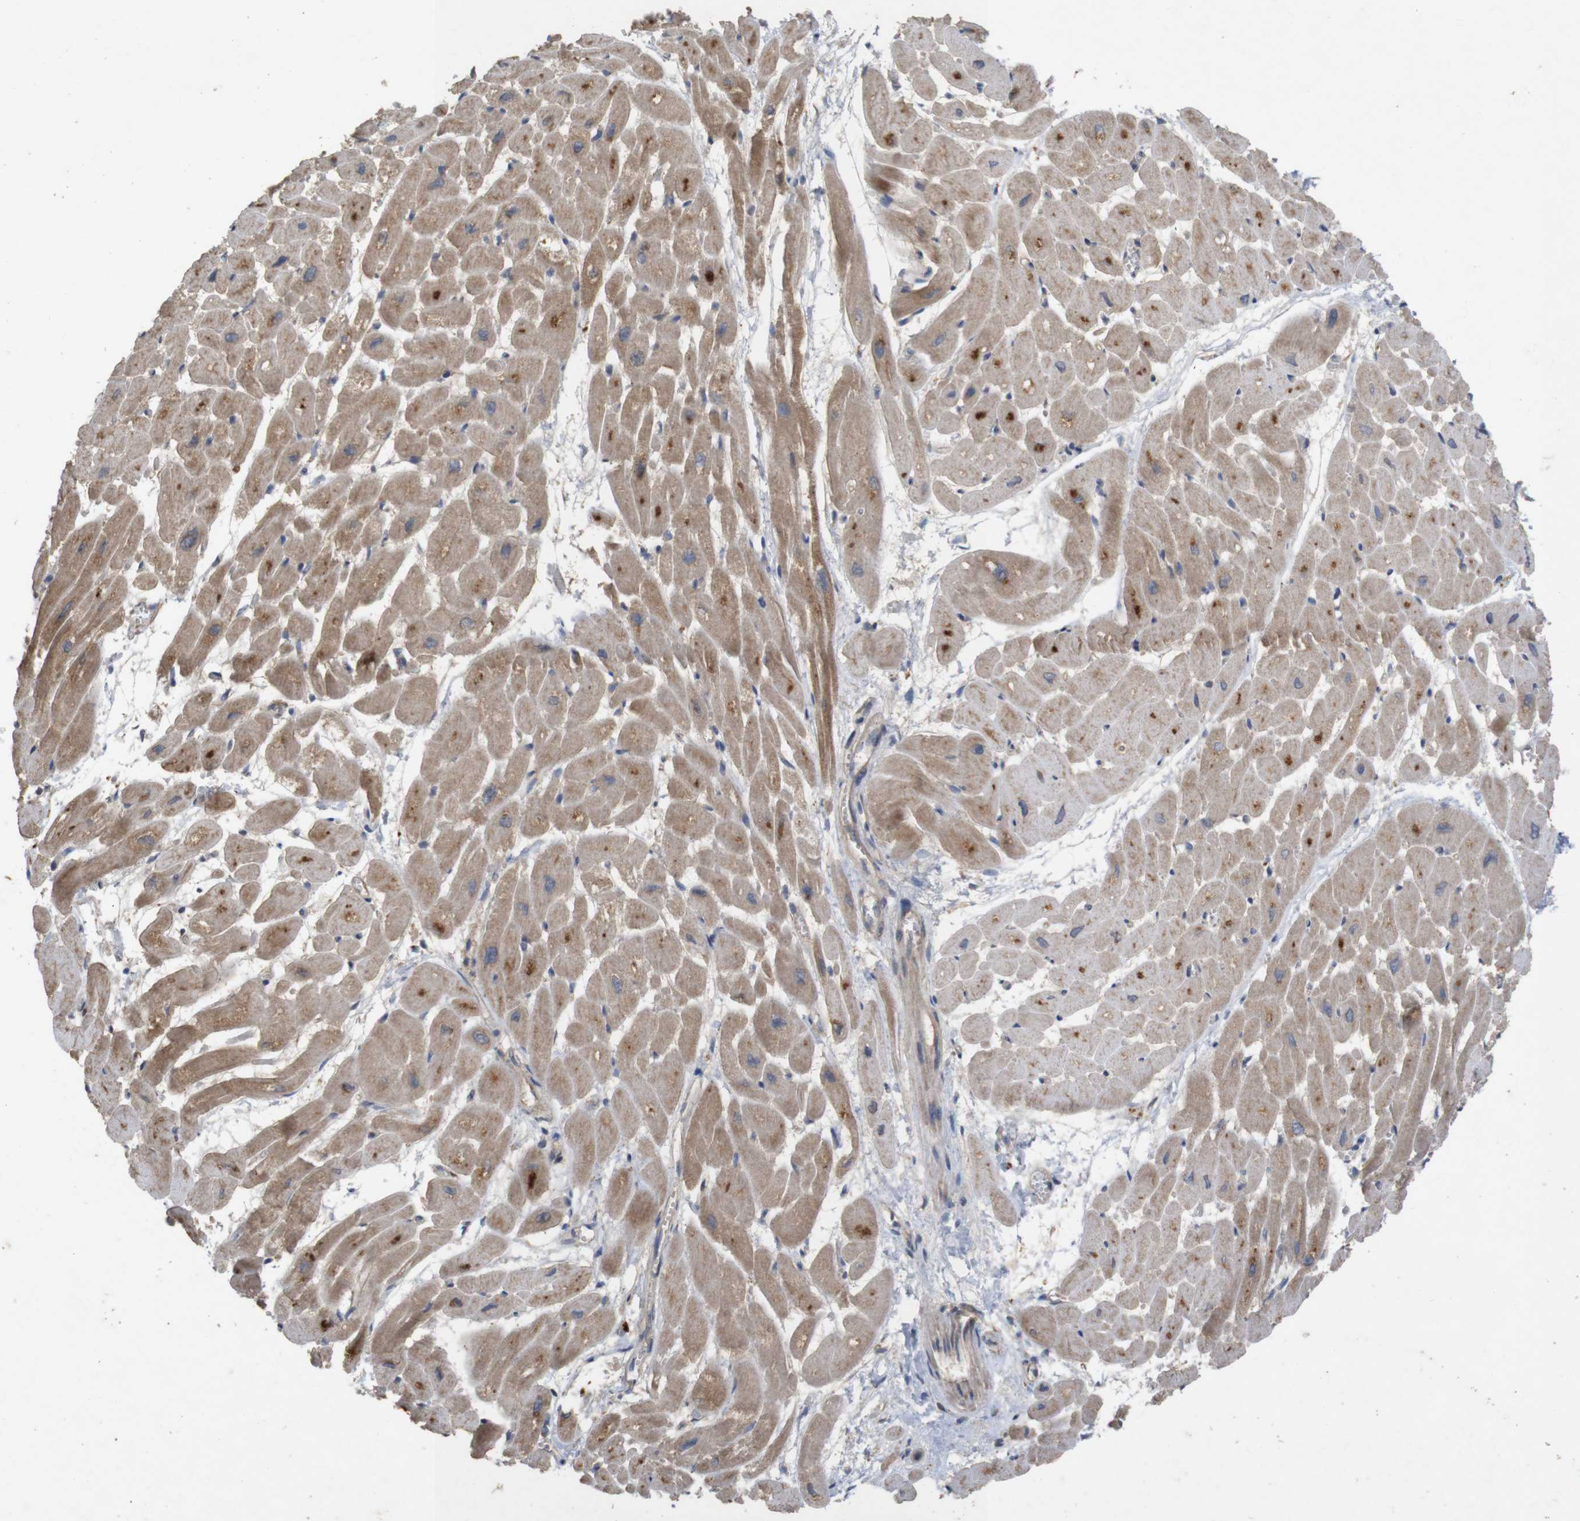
{"staining": {"intensity": "strong", "quantity": ">75%", "location": "cytoplasmic/membranous"}, "tissue": "heart muscle", "cell_type": "Cardiomyocytes", "image_type": "normal", "snomed": [{"axis": "morphology", "description": "Normal tissue, NOS"}, {"axis": "topography", "description": "Heart"}], "caption": "Heart muscle stained for a protein demonstrates strong cytoplasmic/membranous positivity in cardiomyocytes. The staining was performed using DAB, with brown indicating positive protein expression. Nuclei are stained blue with hematoxylin.", "gene": "KCNS3", "patient": {"sex": "male", "age": 45}}